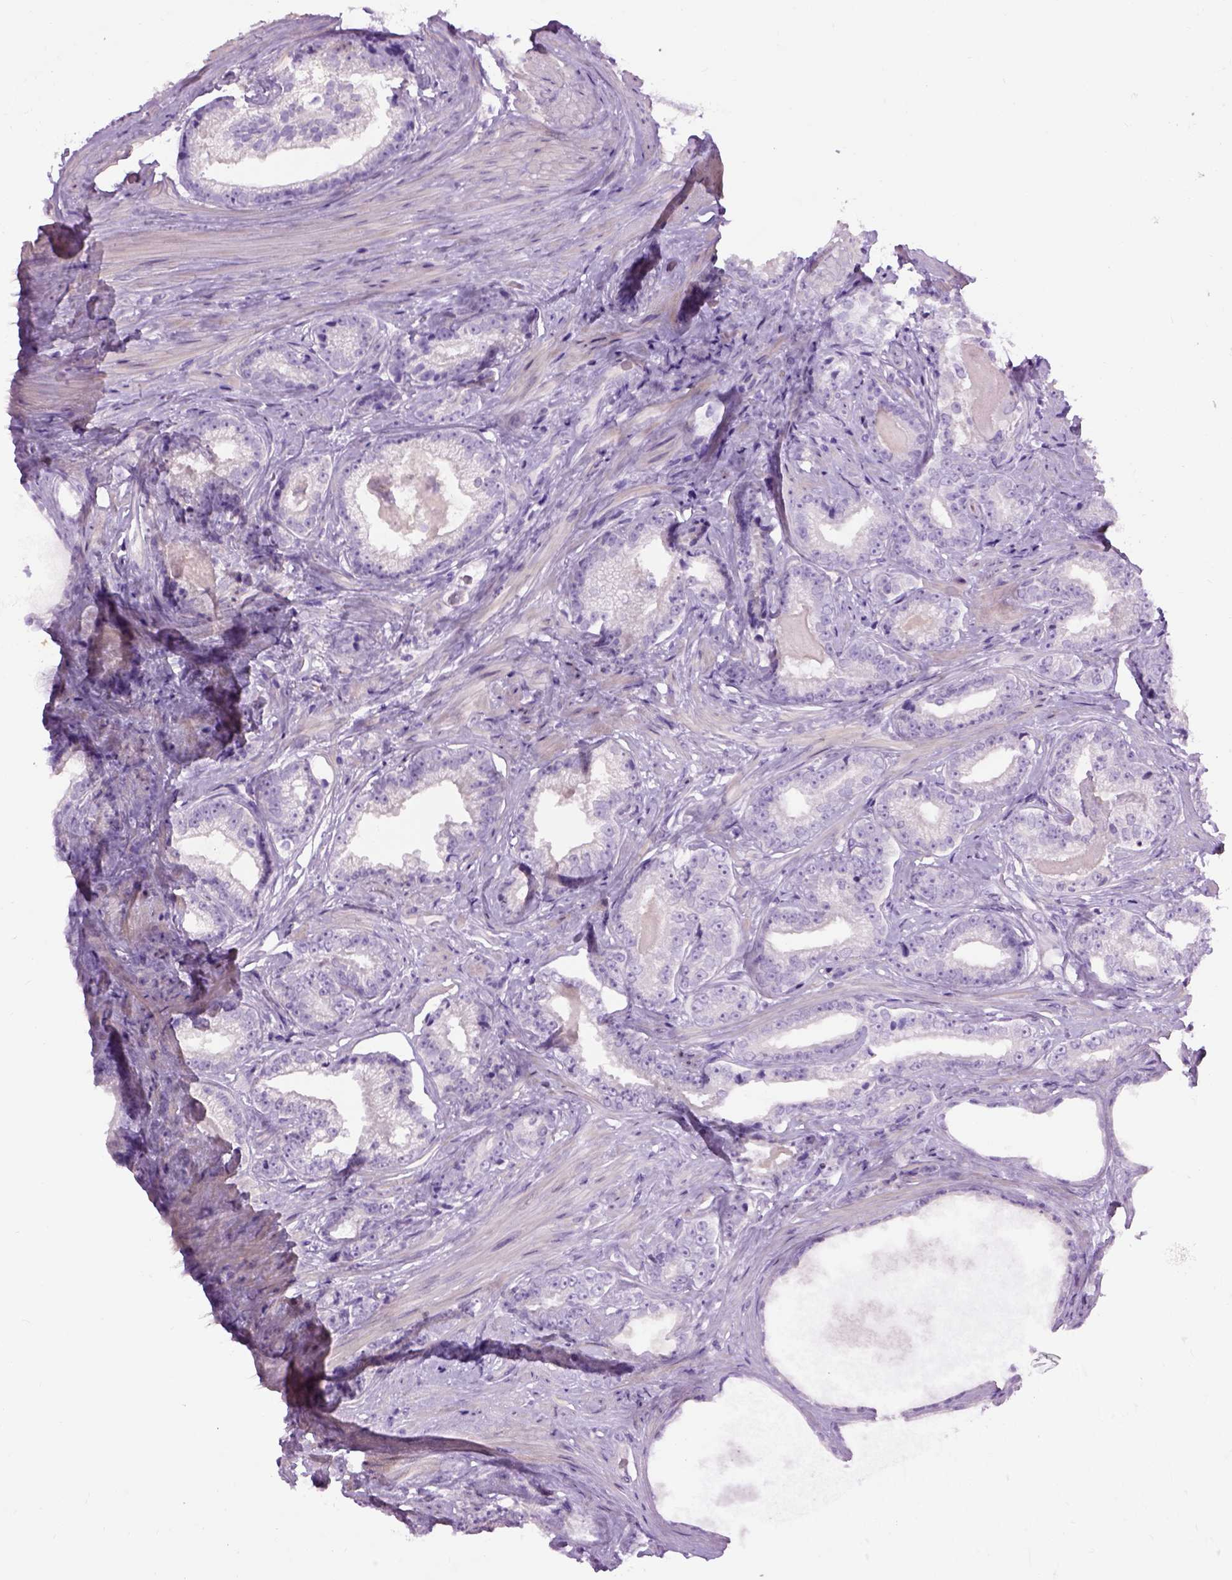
{"staining": {"intensity": "negative", "quantity": "none", "location": "none"}, "tissue": "prostate cancer", "cell_type": "Tumor cells", "image_type": "cancer", "snomed": [{"axis": "morphology", "description": "Adenocarcinoma, Low grade"}, {"axis": "topography", "description": "Prostate"}], "caption": "This is an immunohistochemistry micrograph of prostate cancer (low-grade adenocarcinoma). There is no expression in tumor cells.", "gene": "GABRB2", "patient": {"sex": "male", "age": 61}}